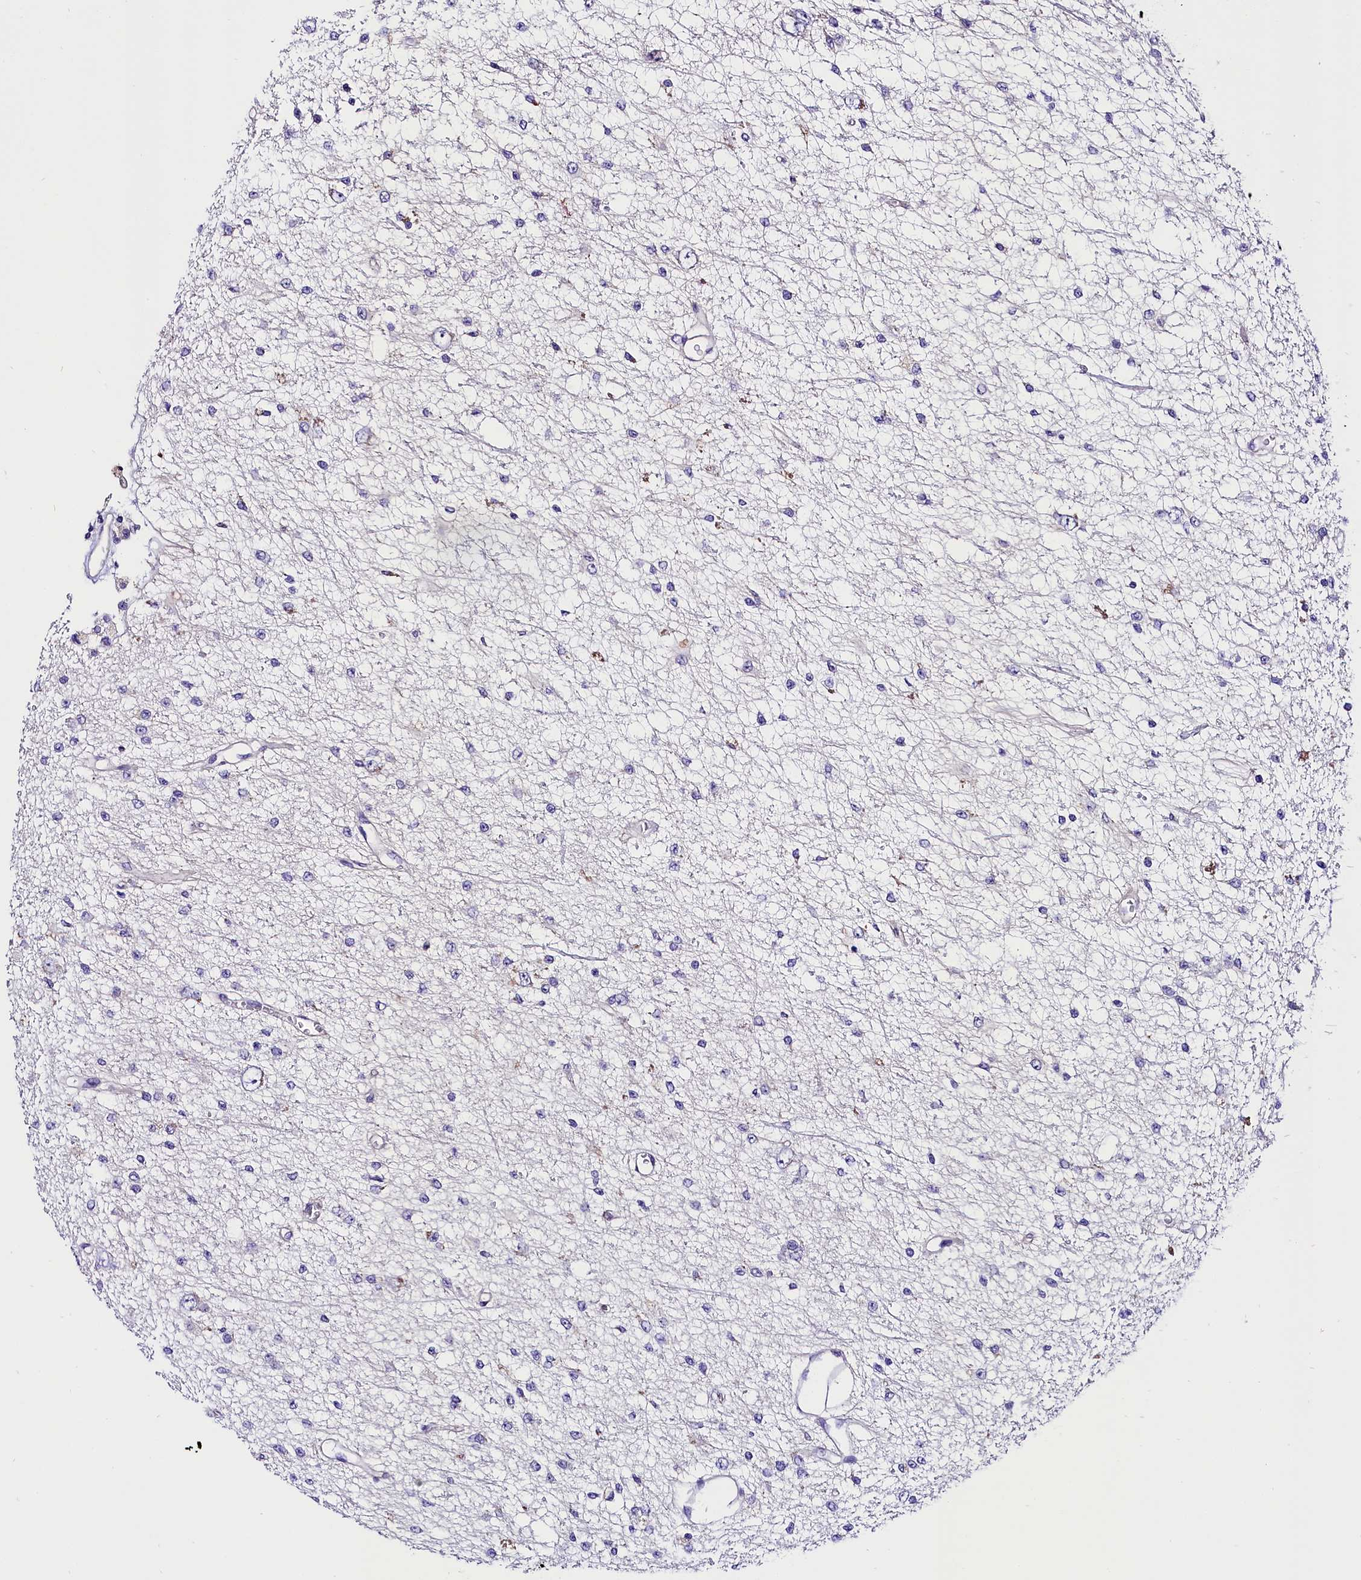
{"staining": {"intensity": "negative", "quantity": "none", "location": "none"}, "tissue": "glioma", "cell_type": "Tumor cells", "image_type": "cancer", "snomed": [{"axis": "morphology", "description": "Glioma, malignant, Low grade"}, {"axis": "topography", "description": "Brain"}], "caption": "The micrograph shows no staining of tumor cells in low-grade glioma (malignant). The staining is performed using DAB (3,3'-diaminobenzidine) brown chromogen with nuclei counter-stained in using hematoxylin.", "gene": "ACAA2", "patient": {"sex": "male", "age": 38}}